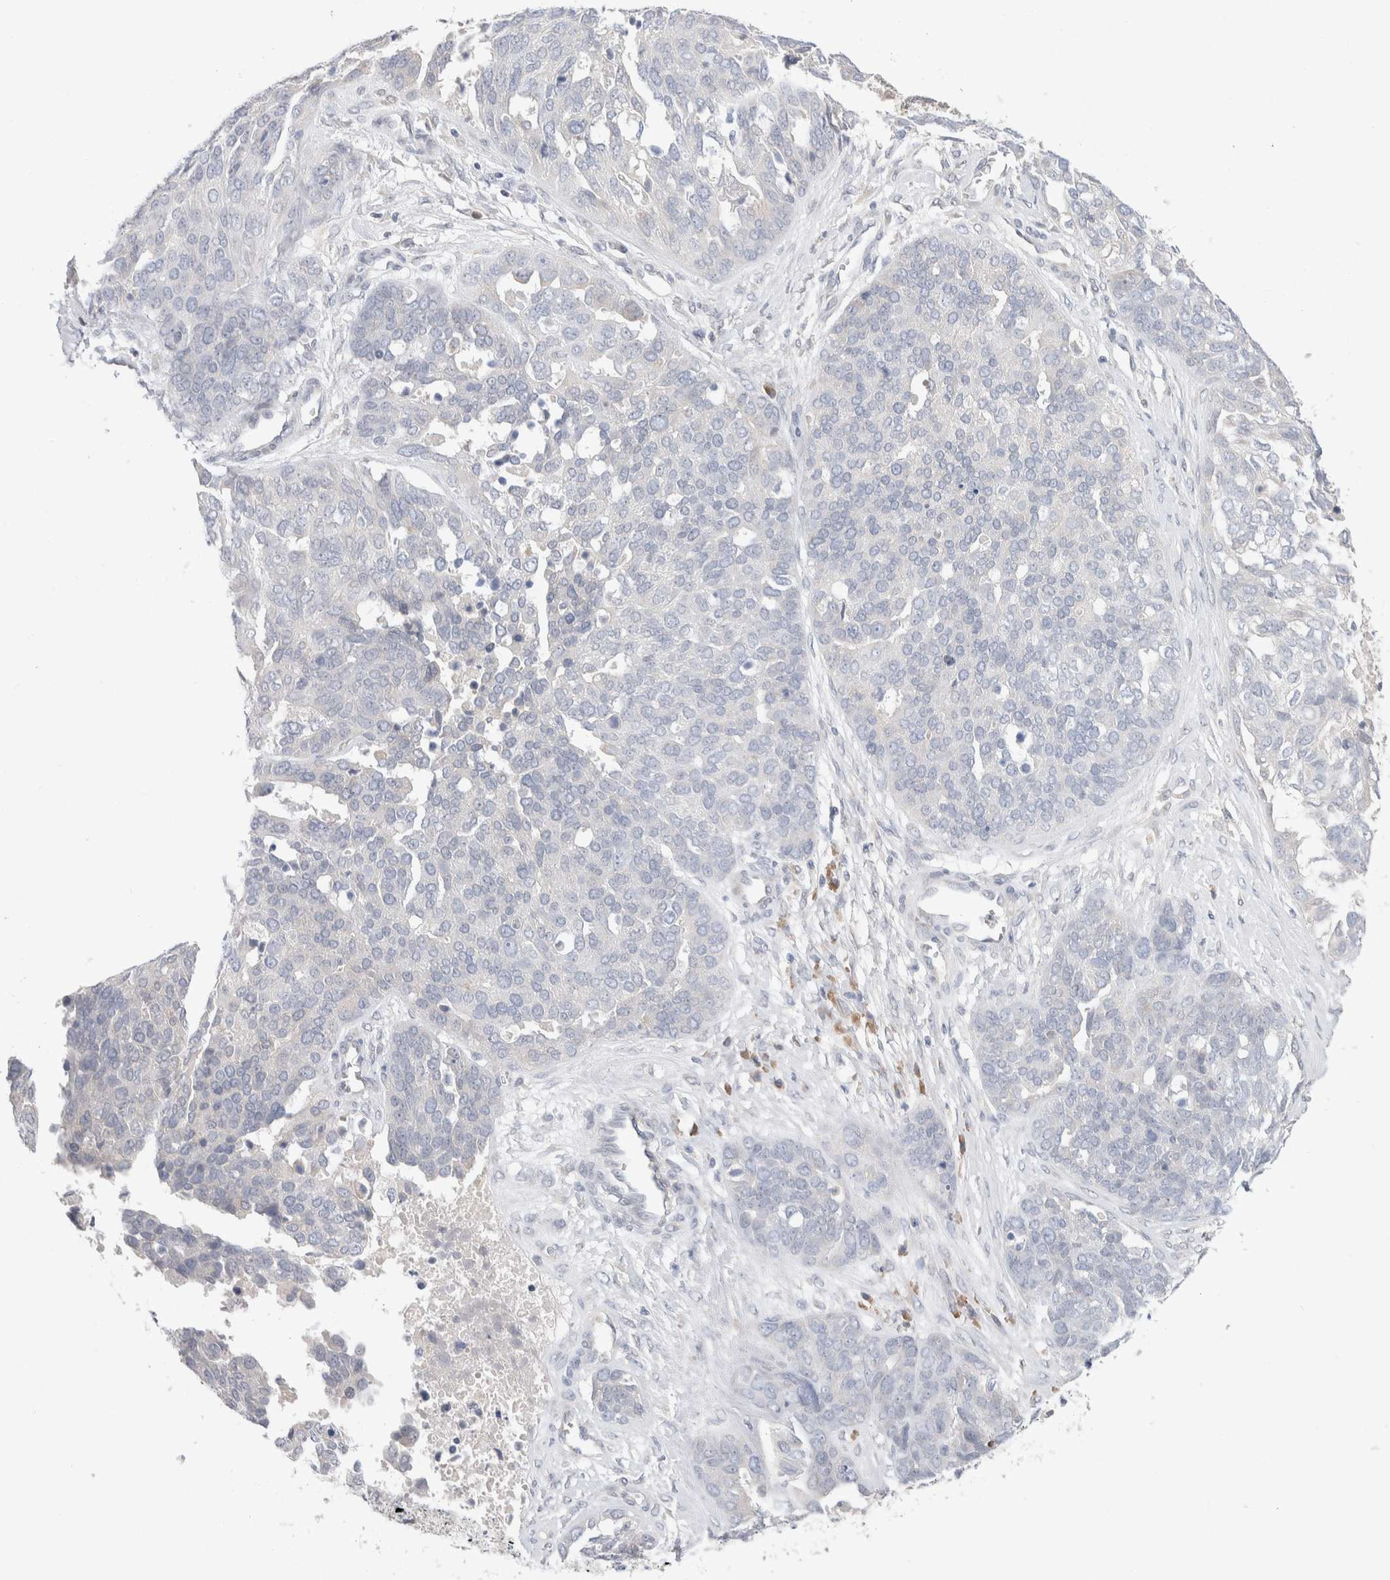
{"staining": {"intensity": "negative", "quantity": "none", "location": "none"}, "tissue": "ovarian cancer", "cell_type": "Tumor cells", "image_type": "cancer", "snomed": [{"axis": "morphology", "description": "Cystadenocarcinoma, serous, NOS"}, {"axis": "topography", "description": "Ovary"}], "caption": "There is no significant expression in tumor cells of ovarian cancer (serous cystadenocarcinoma).", "gene": "RUSF1", "patient": {"sex": "female", "age": 44}}